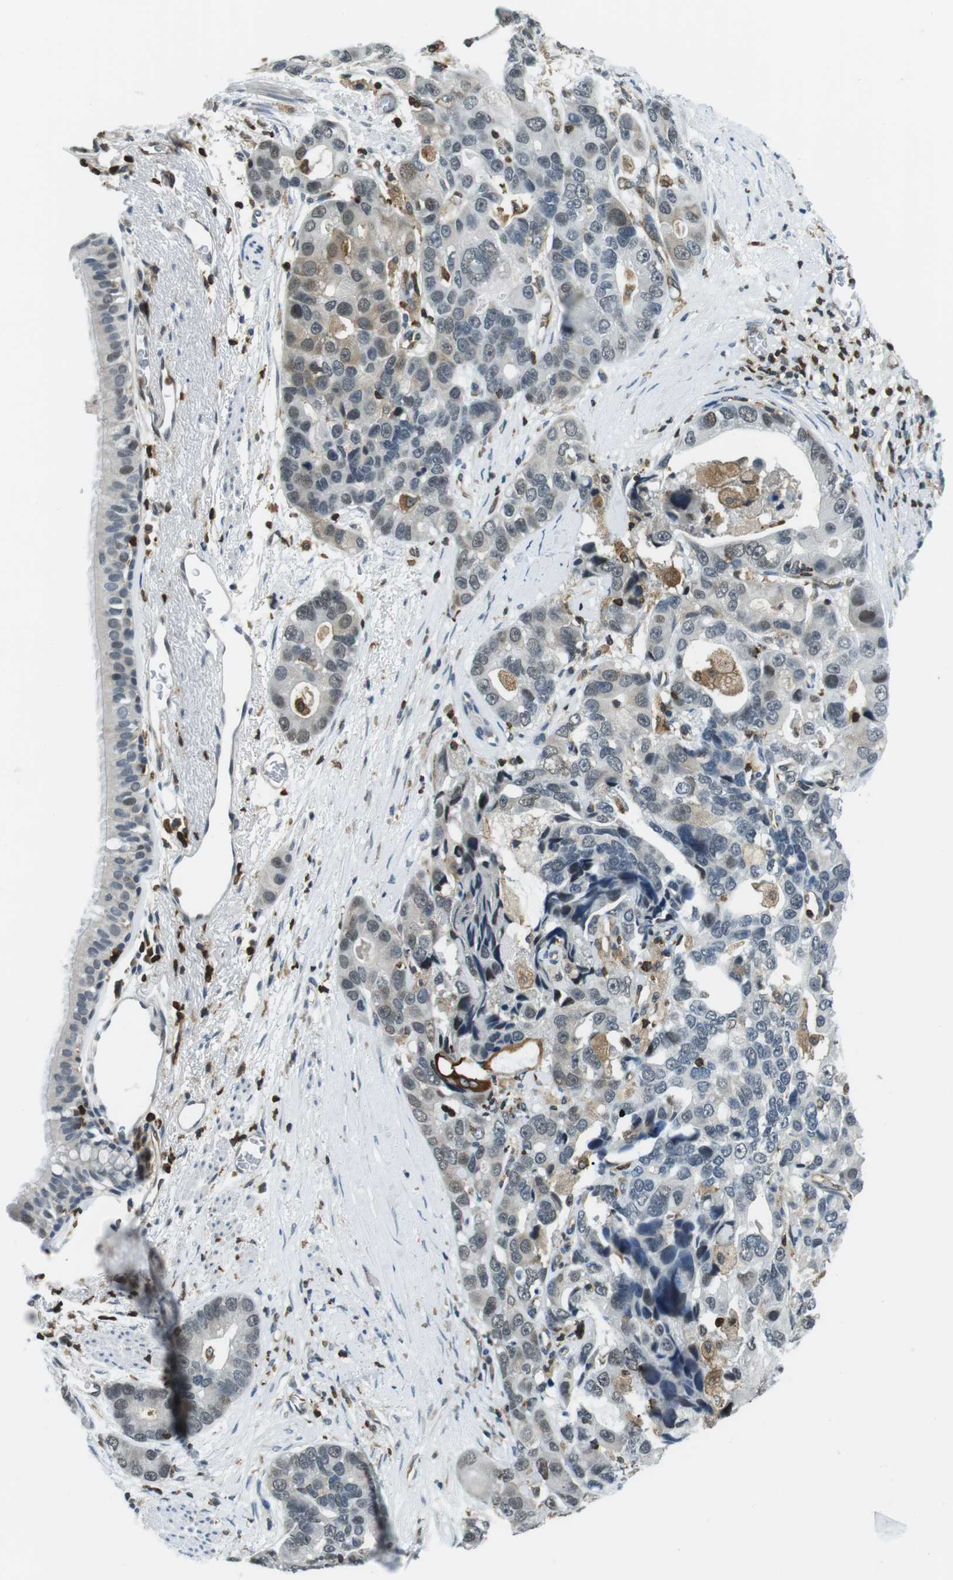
{"staining": {"intensity": "weak", "quantity": "<25%", "location": "nuclear"}, "tissue": "bronchus", "cell_type": "Respiratory epithelial cells", "image_type": "normal", "snomed": [{"axis": "morphology", "description": "Normal tissue, NOS"}, {"axis": "morphology", "description": "Adenocarcinoma, NOS"}, {"axis": "morphology", "description": "Adenocarcinoma, metastatic, NOS"}, {"axis": "topography", "description": "Lymph node"}, {"axis": "topography", "description": "Bronchus"}, {"axis": "topography", "description": "Lung"}], "caption": "High magnification brightfield microscopy of unremarkable bronchus stained with DAB (brown) and counterstained with hematoxylin (blue): respiratory epithelial cells show no significant expression.", "gene": "STK10", "patient": {"sex": "female", "age": 54}}